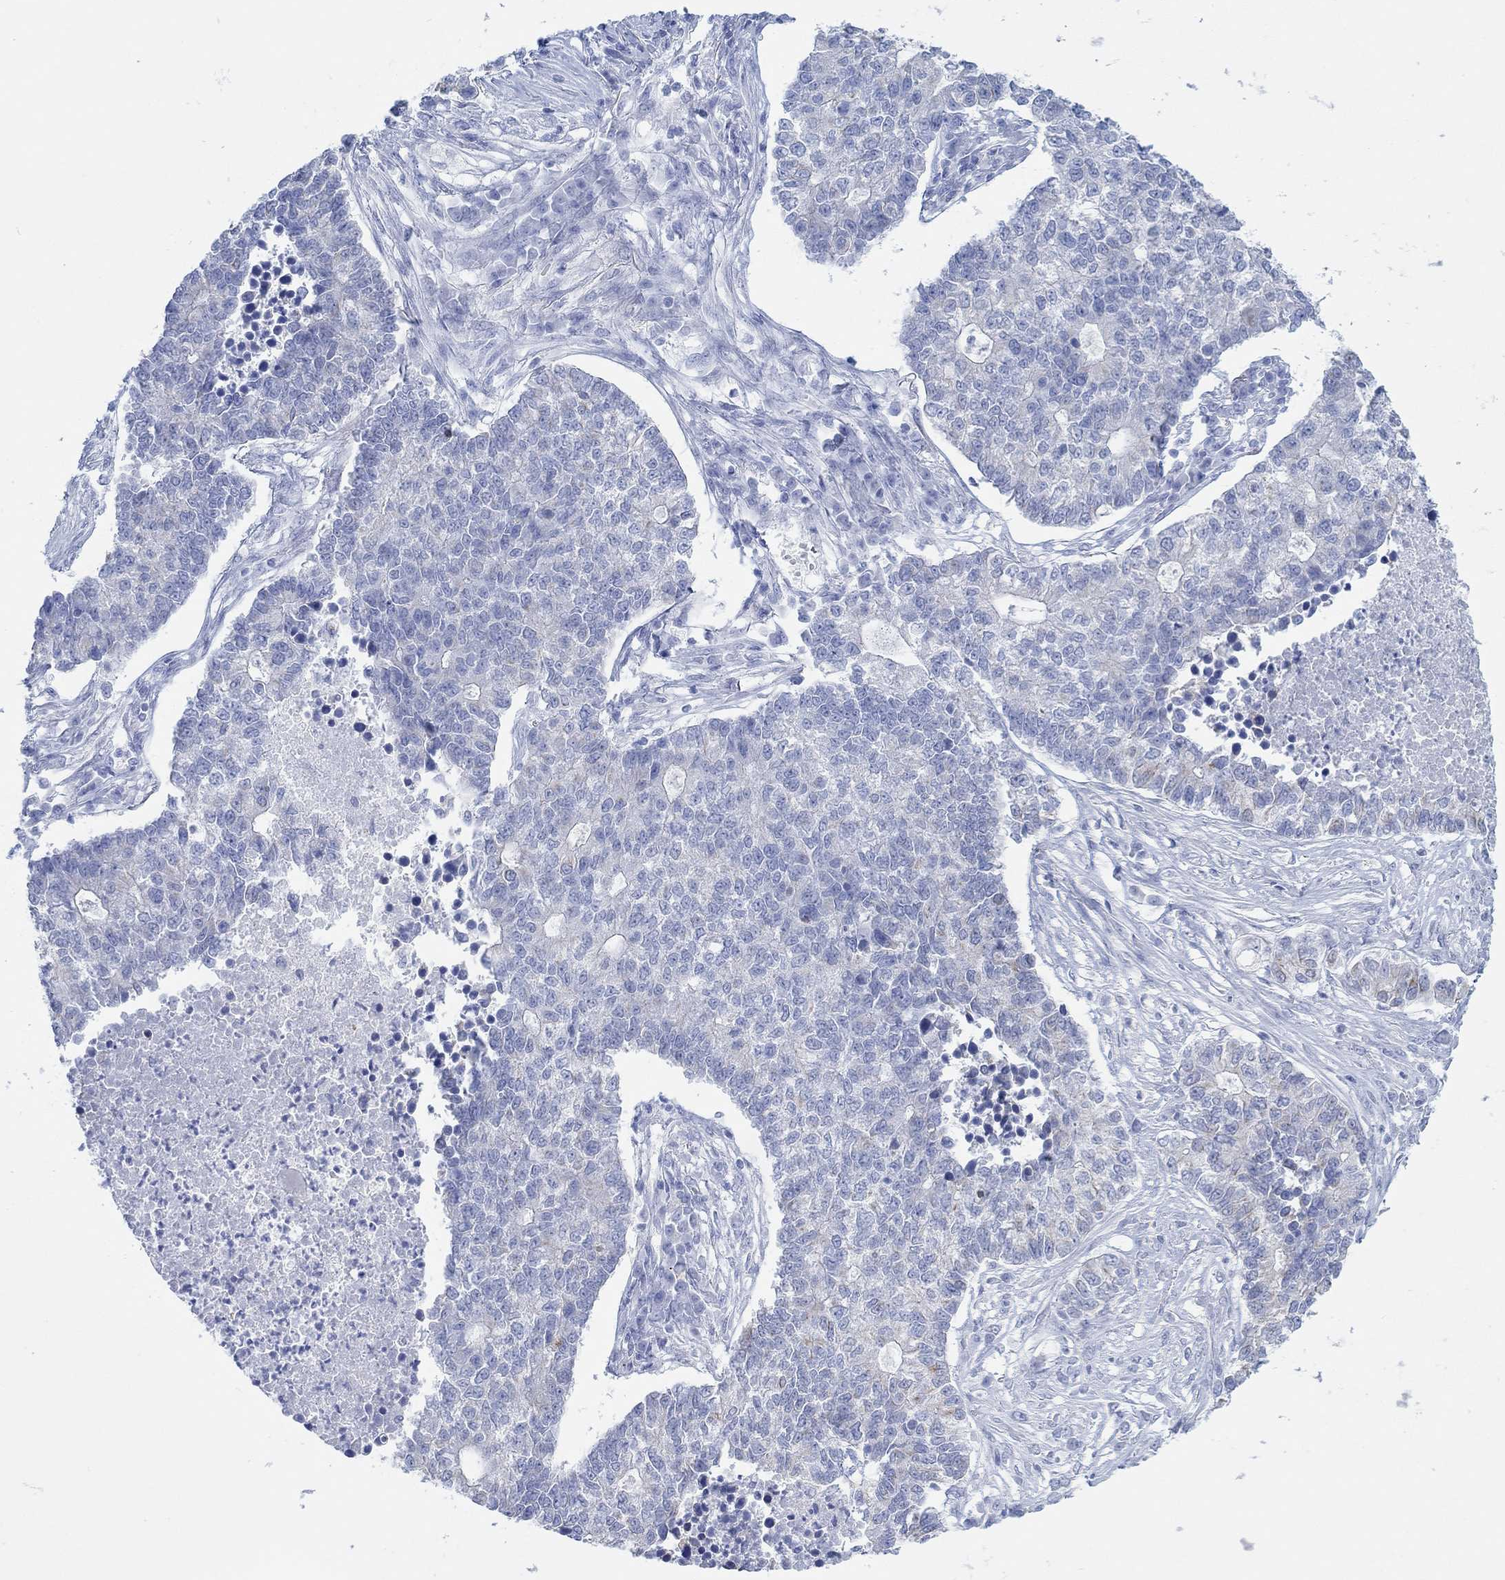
{"staining": {"intensity": "negative", "quantity": "none", "location": "none"}, "tissue": "lung cancer", "cell_type": "Tumor cells", "image_type": "cancer", "snomed": [{"axis": "morphology", "description": "Adenocarcinoma, NOS"}, {"axis": "topography", "description": "Lung"}], "caption": "Immunohistochemical staining of human lung cancer (adenocarcinoma) shows no significant staining in tumor cells.", "gene": "AK8", "patient": {"sex": "male", "age": 57}}